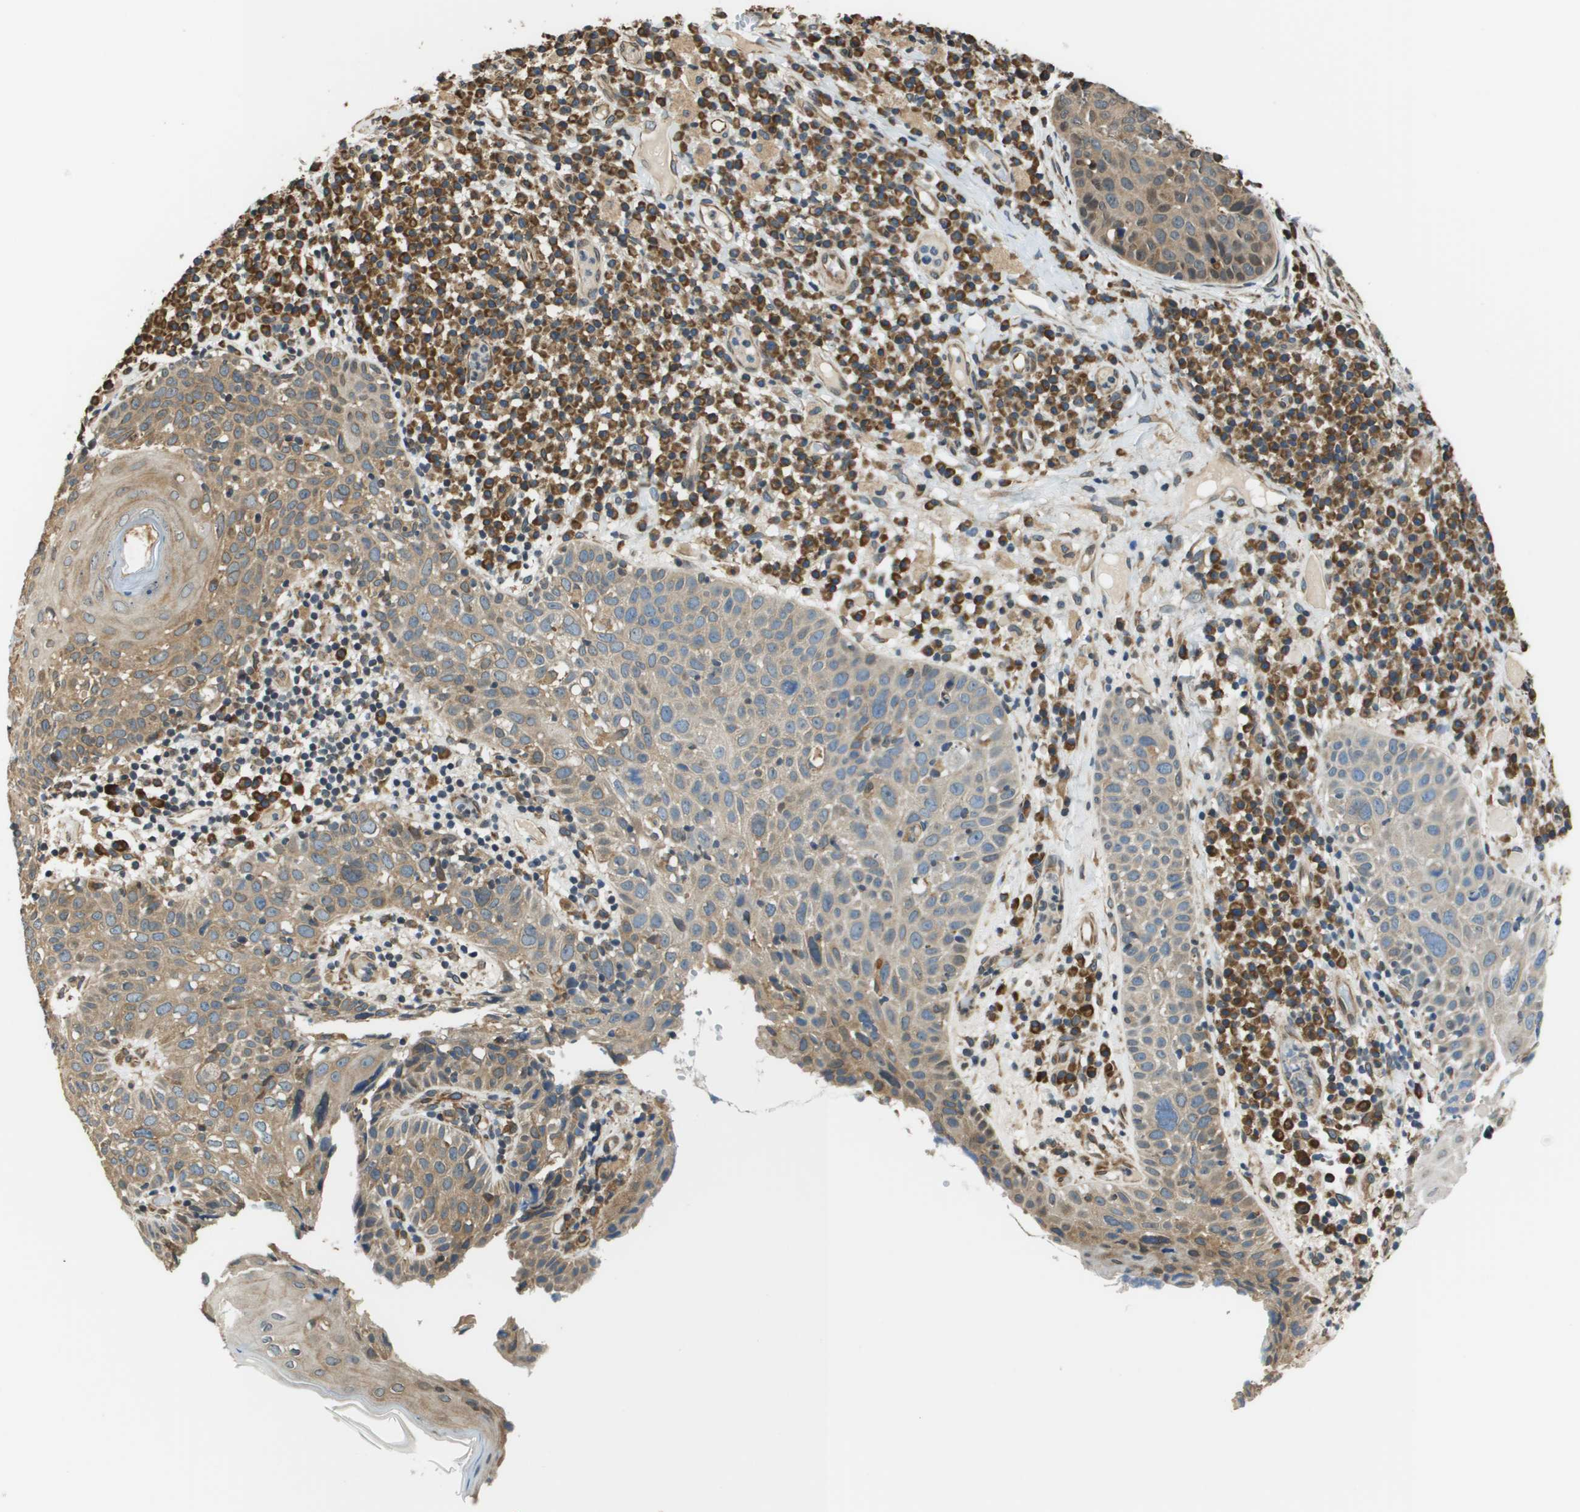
{"staining": {"intensity": "moderate", "quantity": "25%-75%", "location": "cytoplasmic/membranous"}, "tissue": "skin cancer", "cell_type": "Tumor cells", "image_type": "cancer", "snomed": [{"axis": "morphology", "description": "Squamous cell carcinoma in situ, NOS"}, {"axis": "morphology", "description": "Squamous cell carcinoma, NOS"}, {"axis": "topography", "description": "Skin"}], "caption": "High-power microscopy captured an IHC histopathology image of skin cancer, revealing moderate cytoplasmic/membranous positivity in approximately 25%-75% of tumor cells.", "gene": "SEC62", "patient": {"sex": "male", "age": 93}}